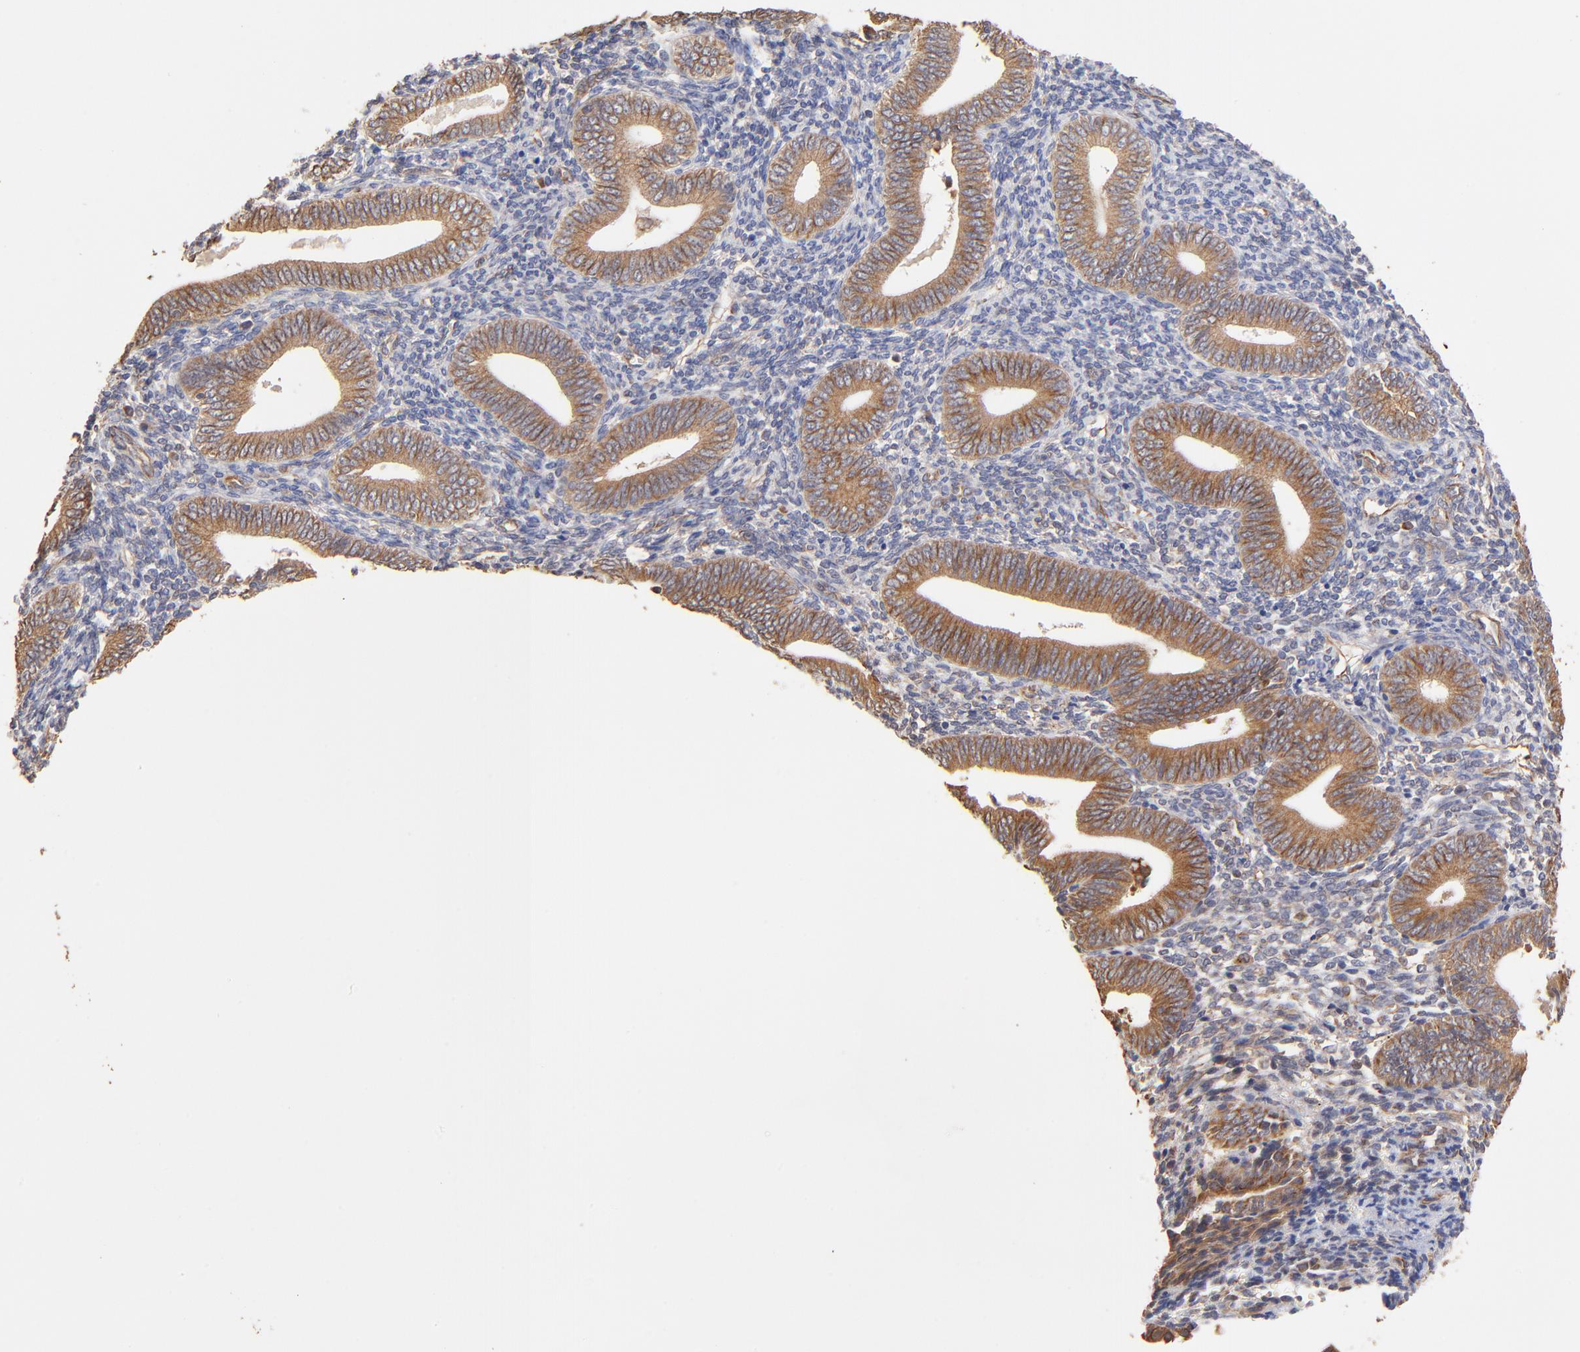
{"staining": {"intensity": "moderate", "quantity": ">75%", "location": "cytoplasmic/membranous"}, "tissue": "endometrium", "cell_type": "Cells in endometrial stroma", "image_type": "normal", "snomed": [{"axis": "morphology", "description": "Normal tissue, NOS"}, {"axis": "topography", "description": "Uterus"}, {"axis": "topography", "description": "Endometrium"}], "caption": "Cells in endometrial stroma display medium levels of moderate cytoplasmic/membranous staining in approximately >75% of cells in normal human endometrium. (DAB (3,3'-diaminobenzidine) = brown stain, brightfield microscopy at high magnification).", "gene": "TNFAIP3", "patient": {"sex": "female", "age": 33}}